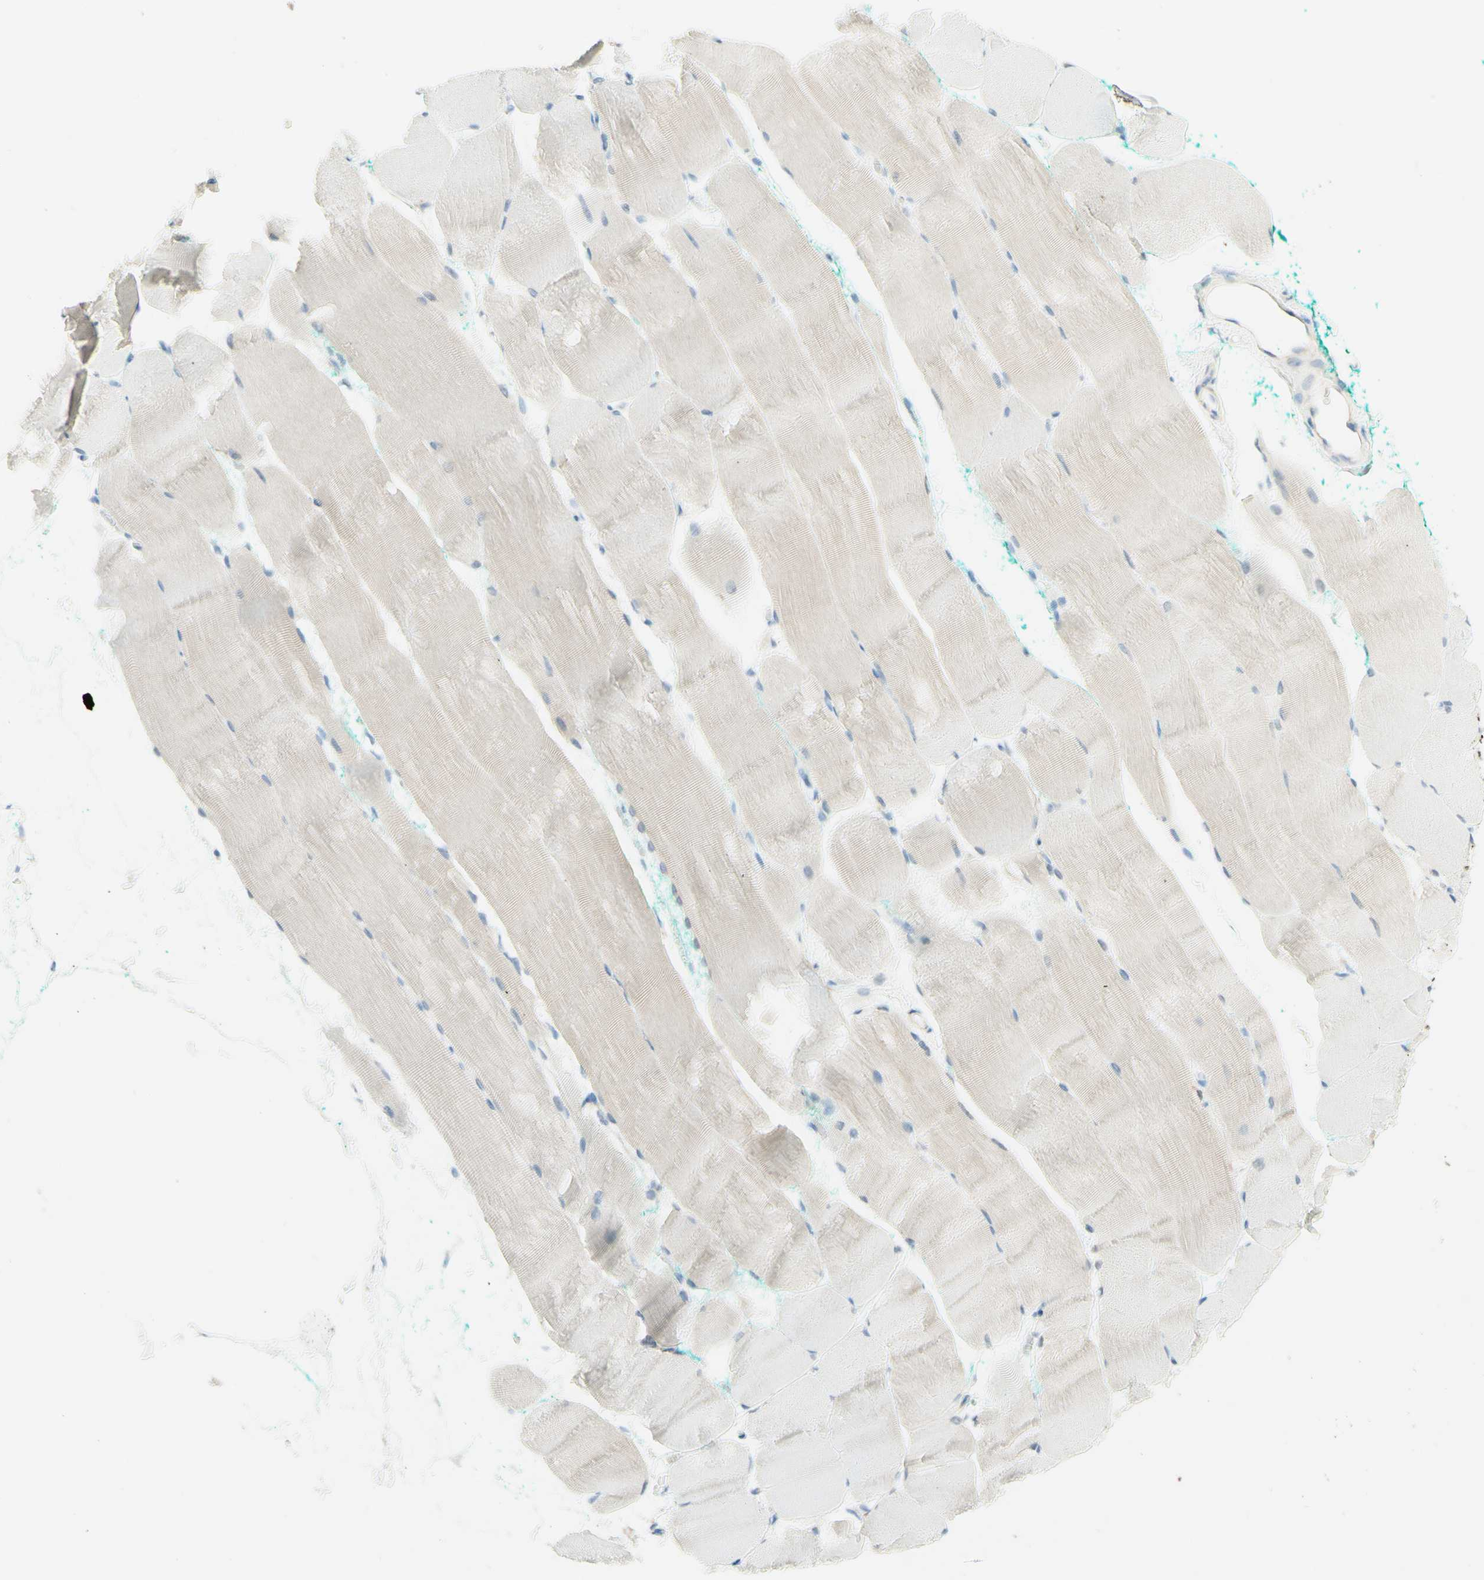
{"staining": {"intensity": "negative", "quantity": "none", "location": "none"}, "tissue": "skeletal muscle", "cell_type": "Myocytes", "image_type": "normal", "snomed": [{"axis": "morphology", "description": "Normal tissue, NOS"}, {"axis": "morphology", "description": "Squamous cell carcinoma, NOS"}, {"axis": "topography", "description": "Skeletal muscle"}], "caption": "Immunohistochemical staining of benign human skeletal muscle exhibits no significant staining in myocytes.", "gene": "ARMC10", "patient": {"sex": "male", "age": 51}}